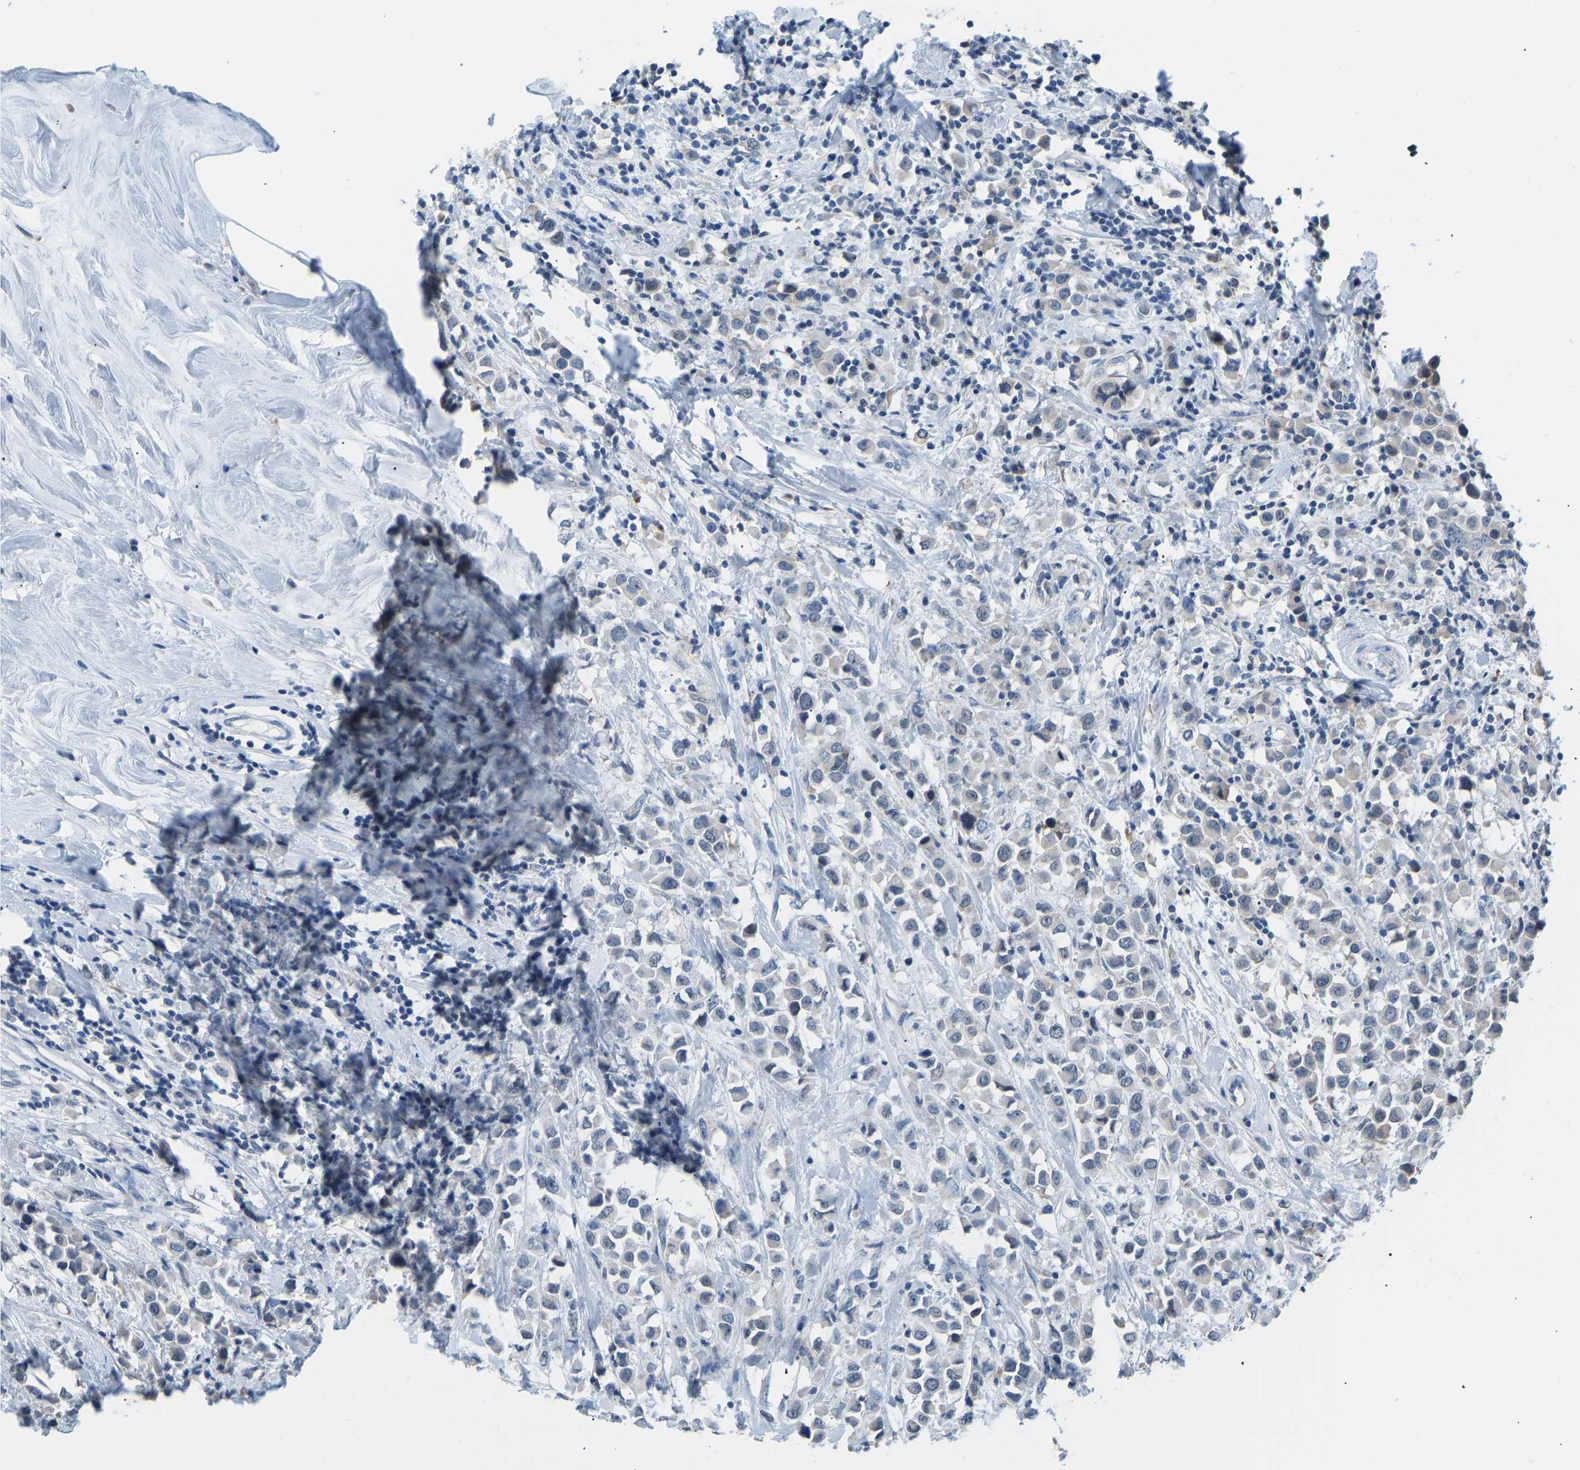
{"staining": {"intensity": "negative", "quantity": "none", "location": "none"}, "tissue": "breast cancer", "cell_type": "Tumor cells", "image_type": "cancer", "snomed": [{"axis": "morphology", "description": "Duct carcinoma"}, {"axis": "topography", "description": "Breast"}], "caption": "Image shows no significant protein staining in tumor cells of breast cancer (intraductal carcinoma).", "gene": "VRK1", "patient": {"sex": "female", "age": 61}}